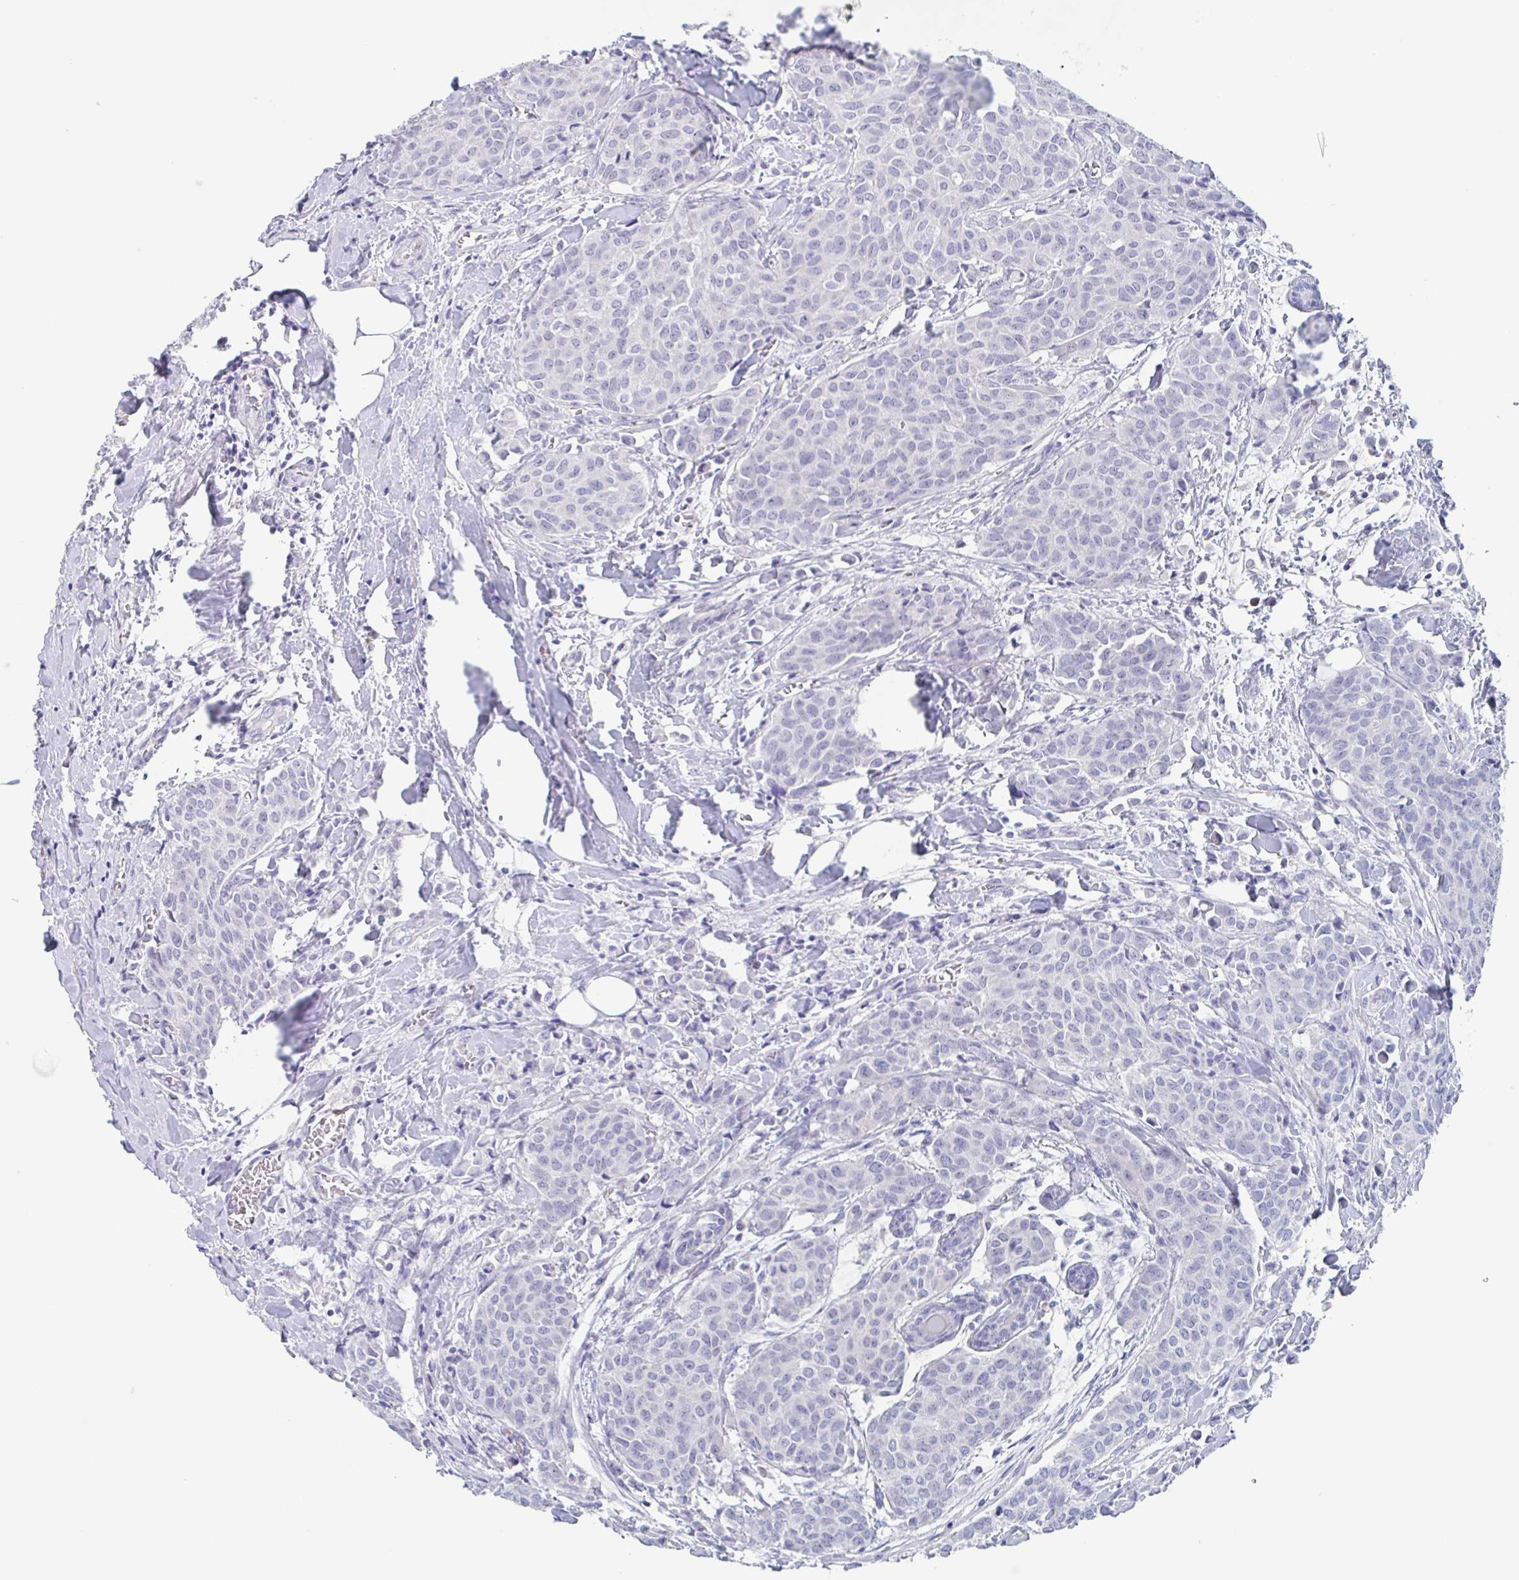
{"staining": {"intensity": "negative", "quantity": "none", "location": "none"}, "tissue": "breast cancer", "cell_type": "Tumor cells", "image_type": "cancer", "snomed": [{"axis": "morphology", "description": "Duct carcinoma"}, {"axis": "topography", "description": "Breast"}], "caption": "DAB (3,3'-diaminobenzidine) immunohistochemical staining of breast cancer displays no significant staining in tumor cells. Brightfield microscopy of immunohistochemistry (IHC) stained with DAB (3,3'-diaminobenzidine) (brown) and hematoxylin (blue), captured at high magnification.", "gene": "NOXRED1", "patient": {"sex": "female", "age": 47}}